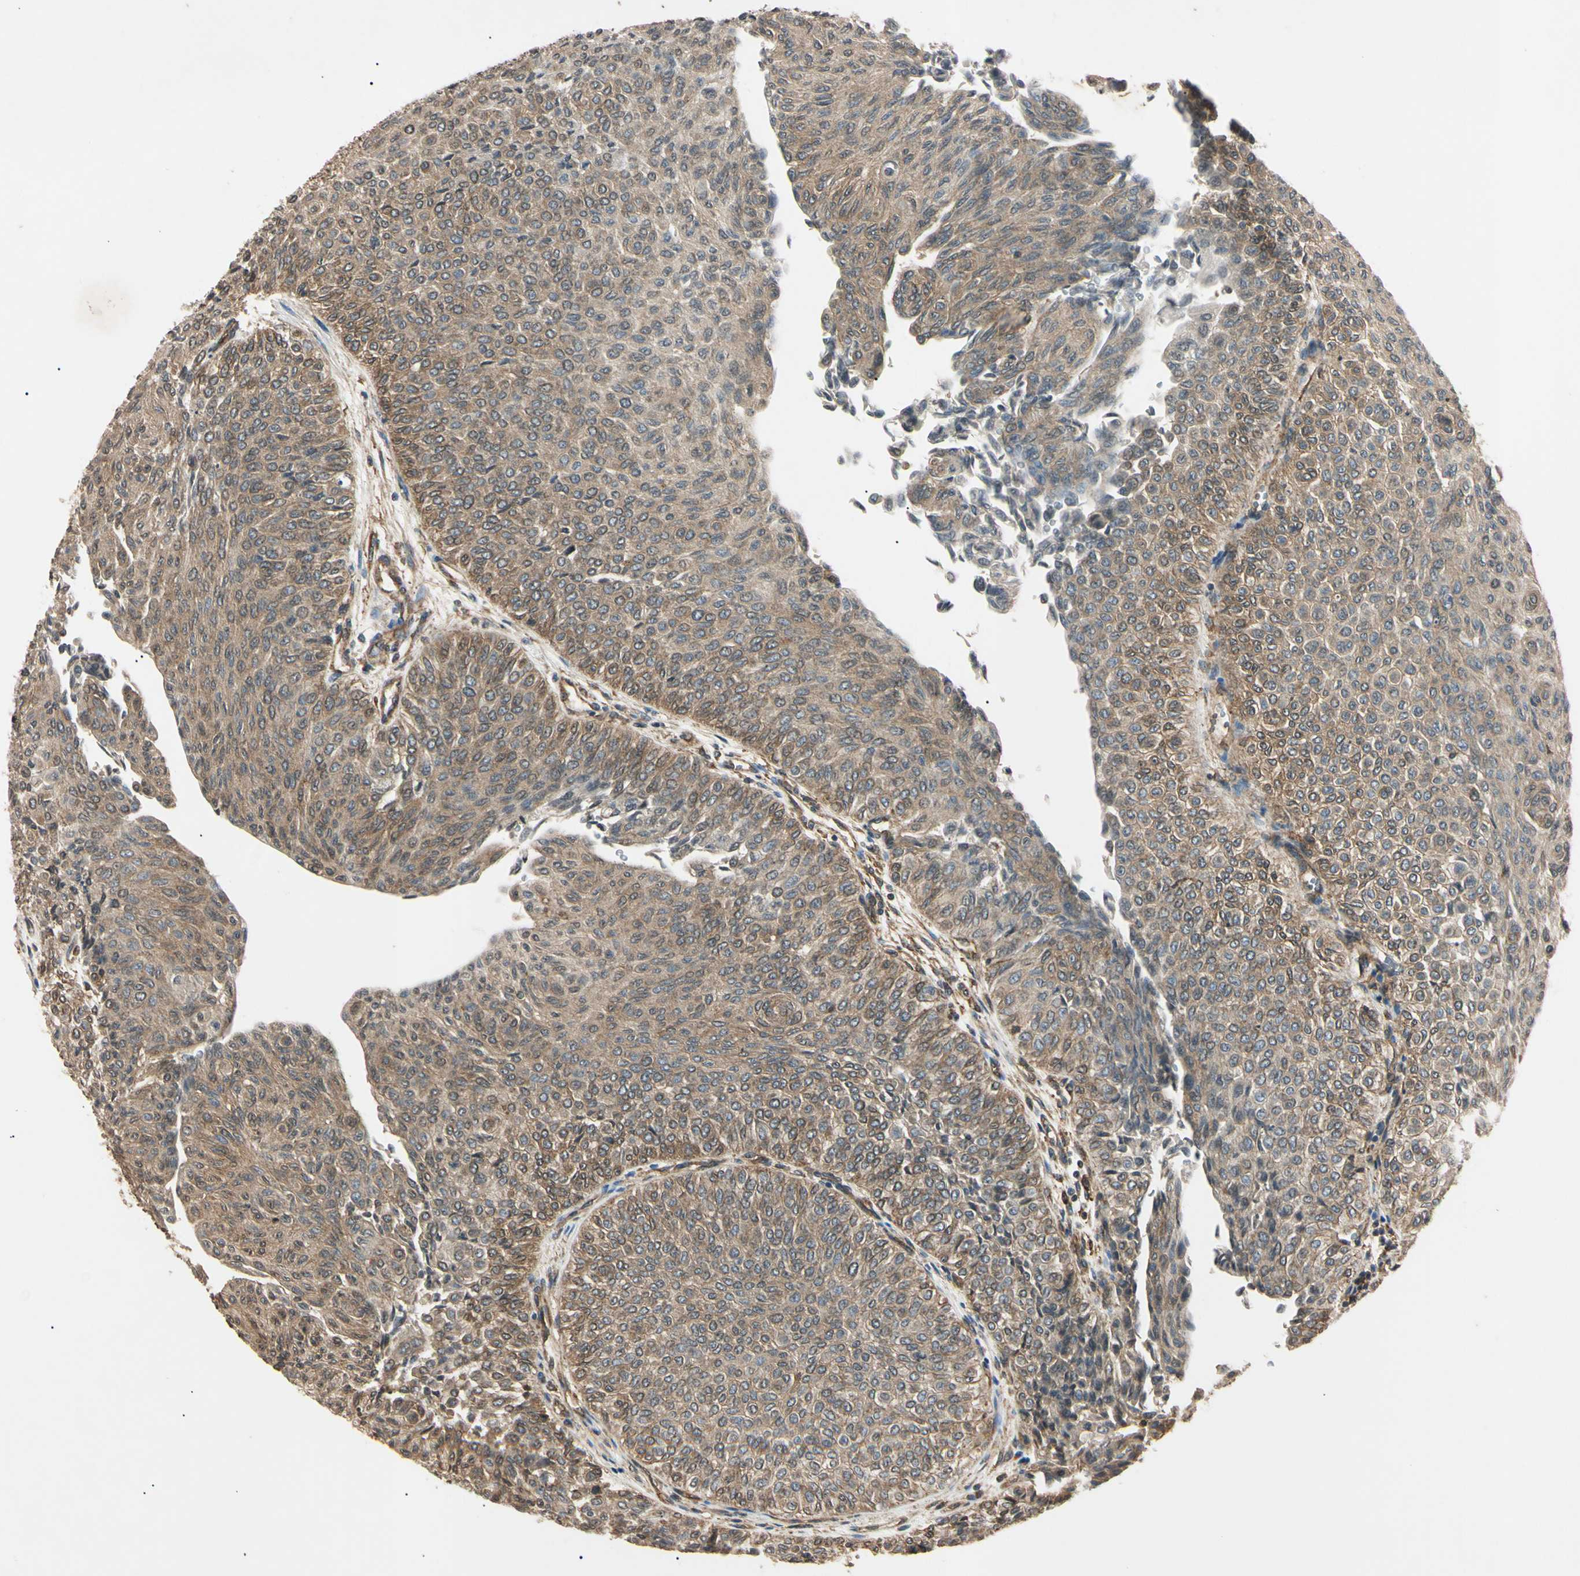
{"staining": {"intensity": "moderate", "quantity": "25%-75%", "location": "cytoplasmic/membranous"}, "tissue": "urothelial cancer", "cell_type": "Tumor cells", "image_type": "cancer", "snomed": [{"axis": "morphology", "description": "Urothelial carcinoma, Low grade"}, {"axis": "topography", "description": "Urinary bladder"}], "caption": "IHC of human low-grade urothelial carcinoma exhibits medium levels of moderate cytoplasmic/membranous positivity in approximately 25%-75% of tumor cells.", "gene": "EPN1", "patient": {"sex": "male", "age": 78}}